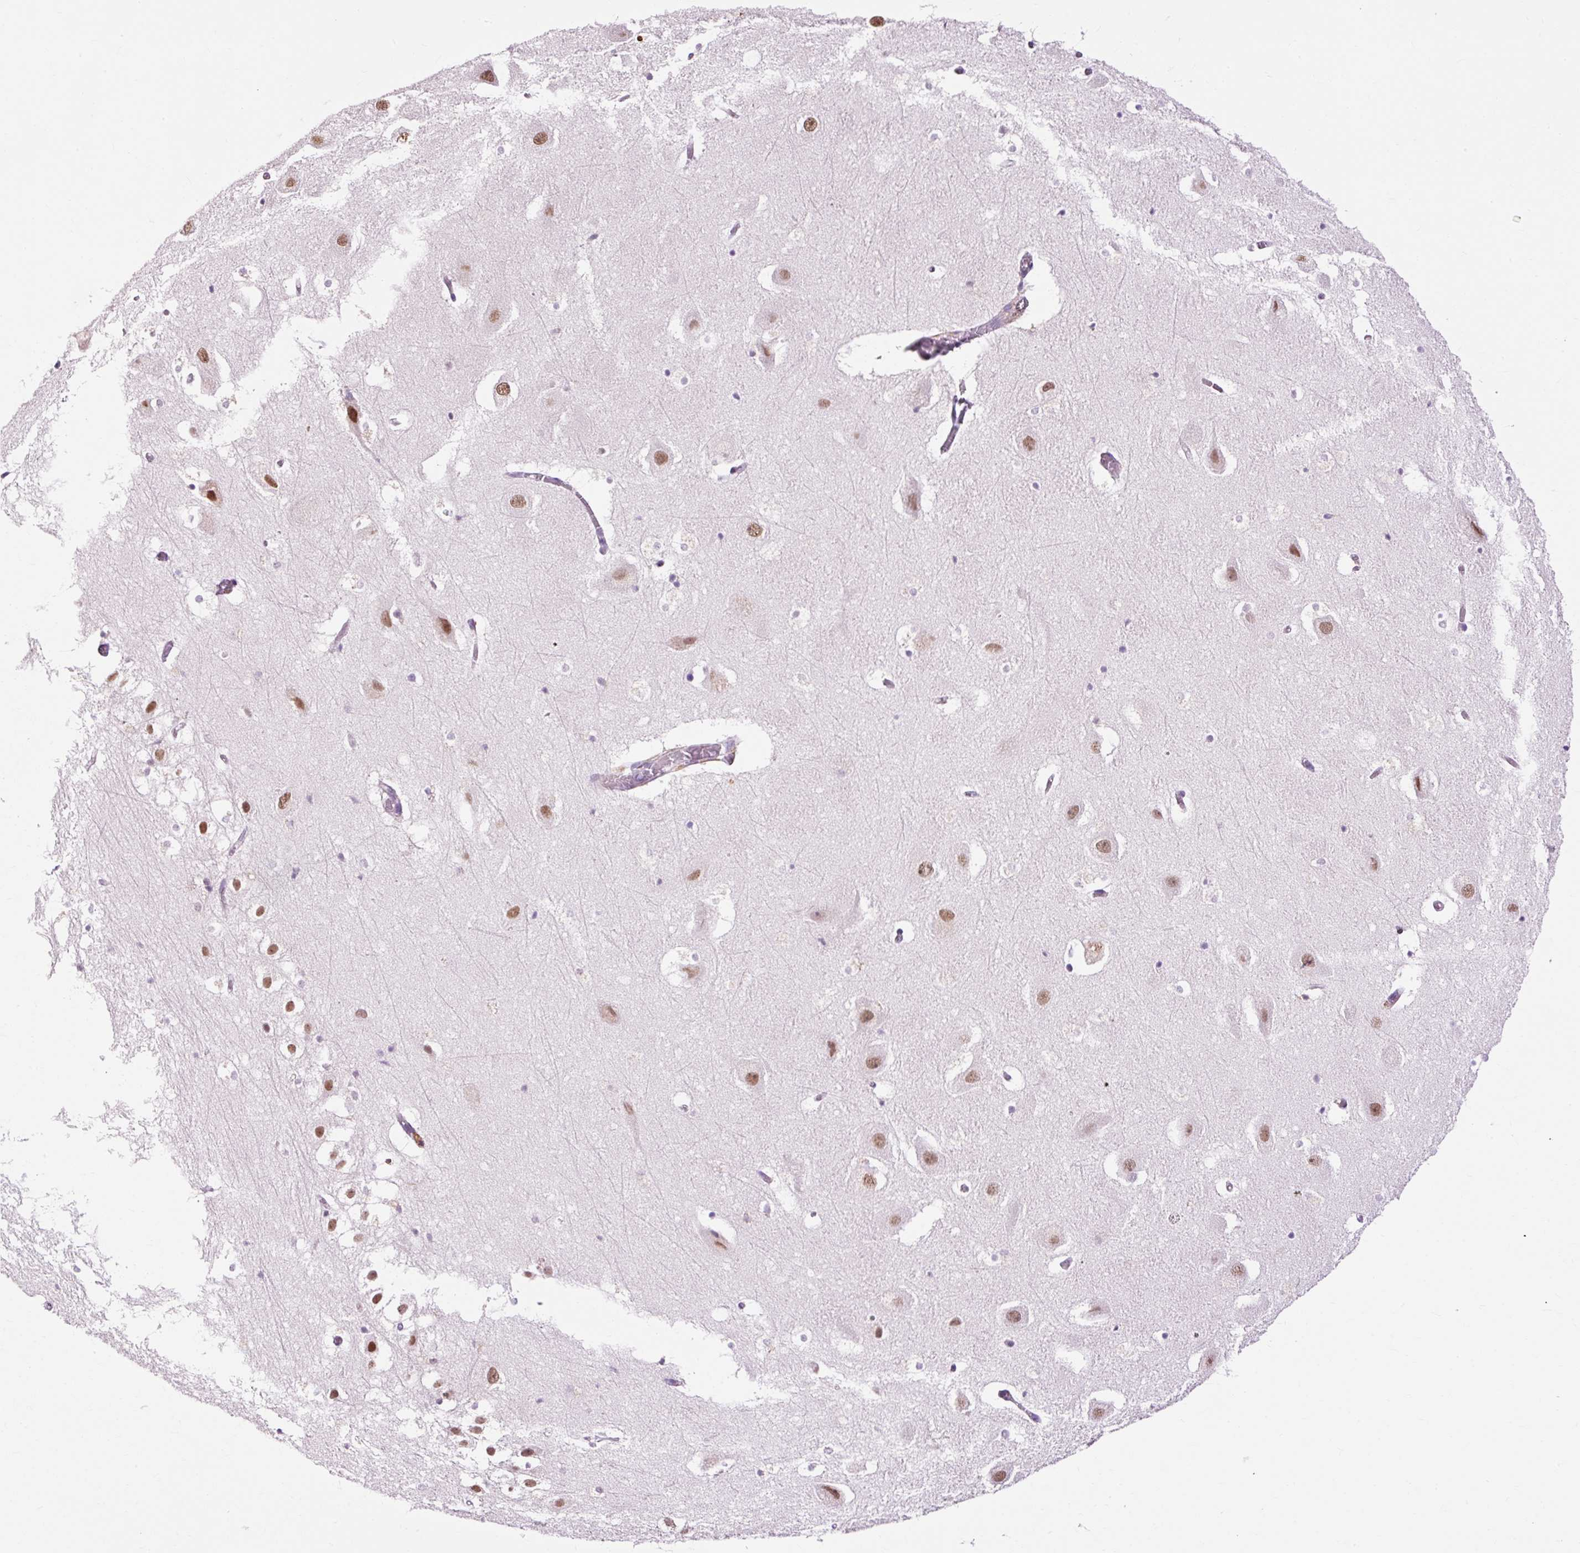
{"staining": {"intensity": "negative", "quantity": "none", "location": "none"}, "tissue": "hippocampus", "cell_type": "Glial cells", "image_type": "normal", "snomed": [{"axis": "morphology", "description": "Normal tissue, NOS"}, {"axis": "topography", "description": "Hippocampus"}], "caption": "This image is of benign hippocampus stained with immunohistochemistry to label a protein in brown with the nuclei are counter-stained blue. There is no staining in glial cells.", "gene": "LY86", "patient": {"sex": "female", "age": 52}}